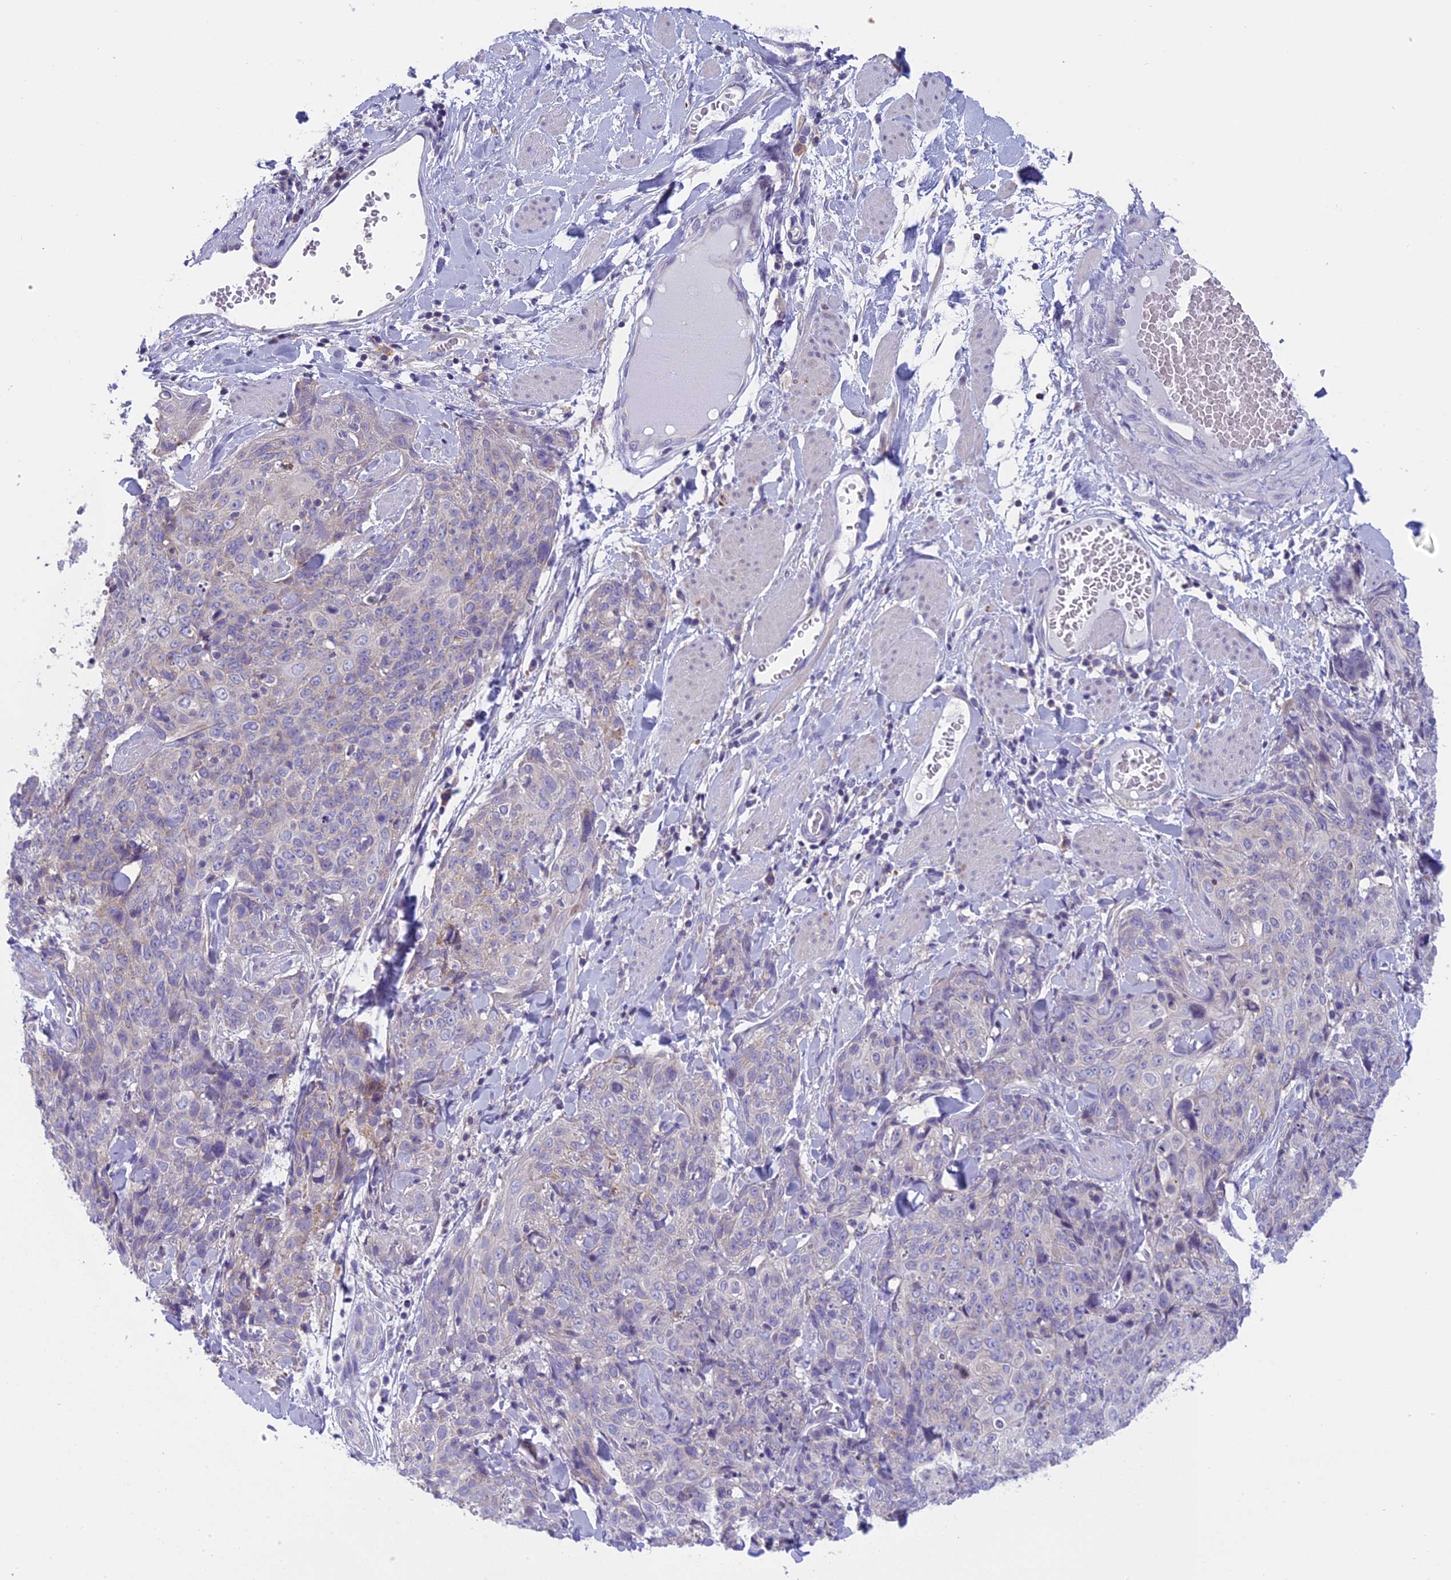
{"staining": {"intensity": "negative", "quantity": "none", "location": "none"}, "tissue": "skin cancer", "cell_type": "Tumor cells", "image_type": "cancer", "snomed": [{"axis": "morphology", "description": "Squamous cell carcinoma, NOS"}, {"axis": "topography", "description": "Skin"}, {"axis": "topography", "description": "Vulva"}], "caption": "An immunohistochemistry (IHC) image of skin squamous cell carcinoma is shown. There is no staining in tumor cells of skin squamous cell carcinoma.", "gene": "ARHGEF37", "patient": {"sex": "female", "age": 85}}